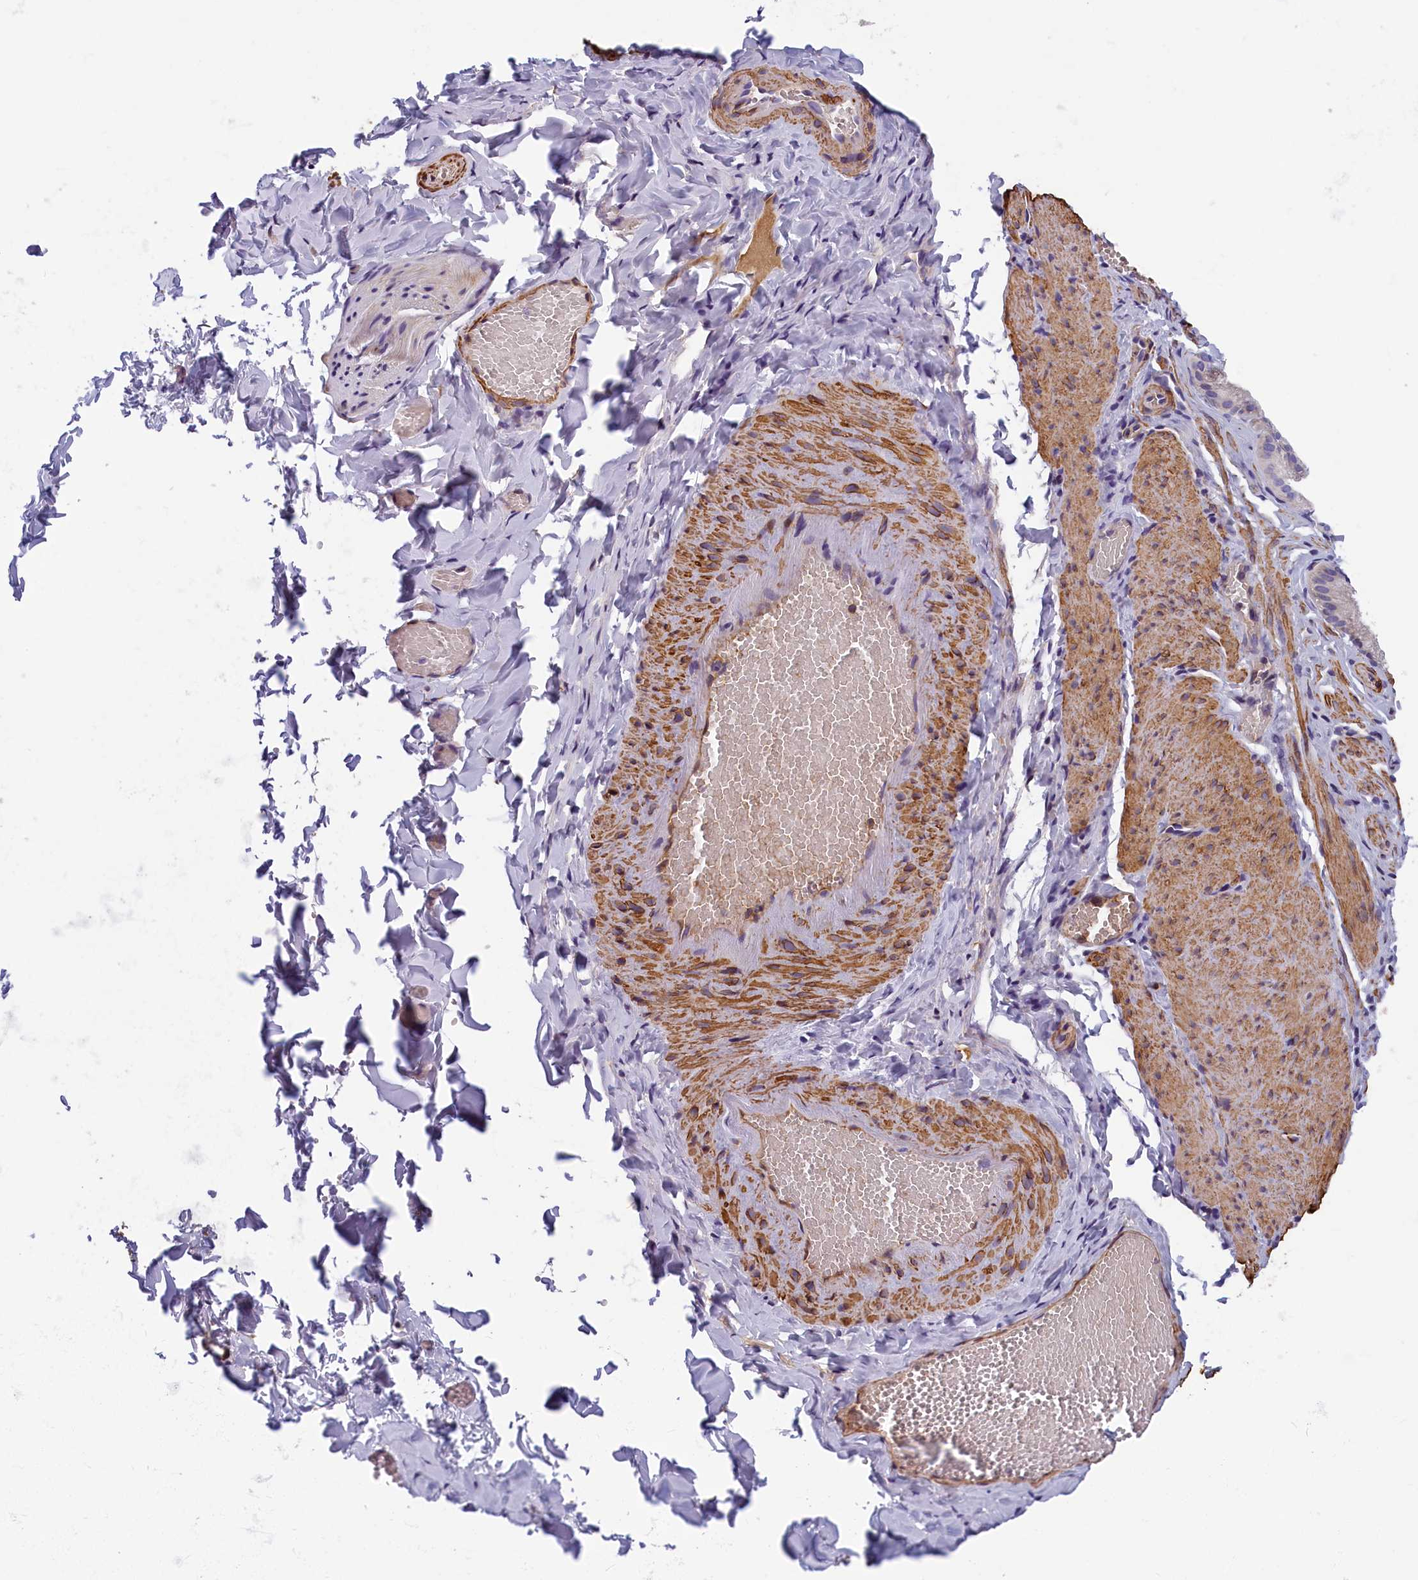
{"staining": {"intensity": "negative", "quantity": "none", "location": "none"}, "tissue": "adipose tissue", "cell_type": "Adipocytes", "image_type": "normal", "snomed": [{"axis": "morphology", "description": "Normal tissue, NOS"}, {"axis": "topography", "description": "Gallbladder"}, {"axis": "topography", "description": "Peripheral nerve tissue"}], "caption": "Immunohistochemistry photomicrograph of benign adipose tissue: adipose tissue stained with DAB (3,3'-diaminobenzidine) reveals no significant protein expression in adipocytes. Nuclei are stained in blue.", "gene": "BCL2L13", "patient": {"sex": "male", "age": 38}}